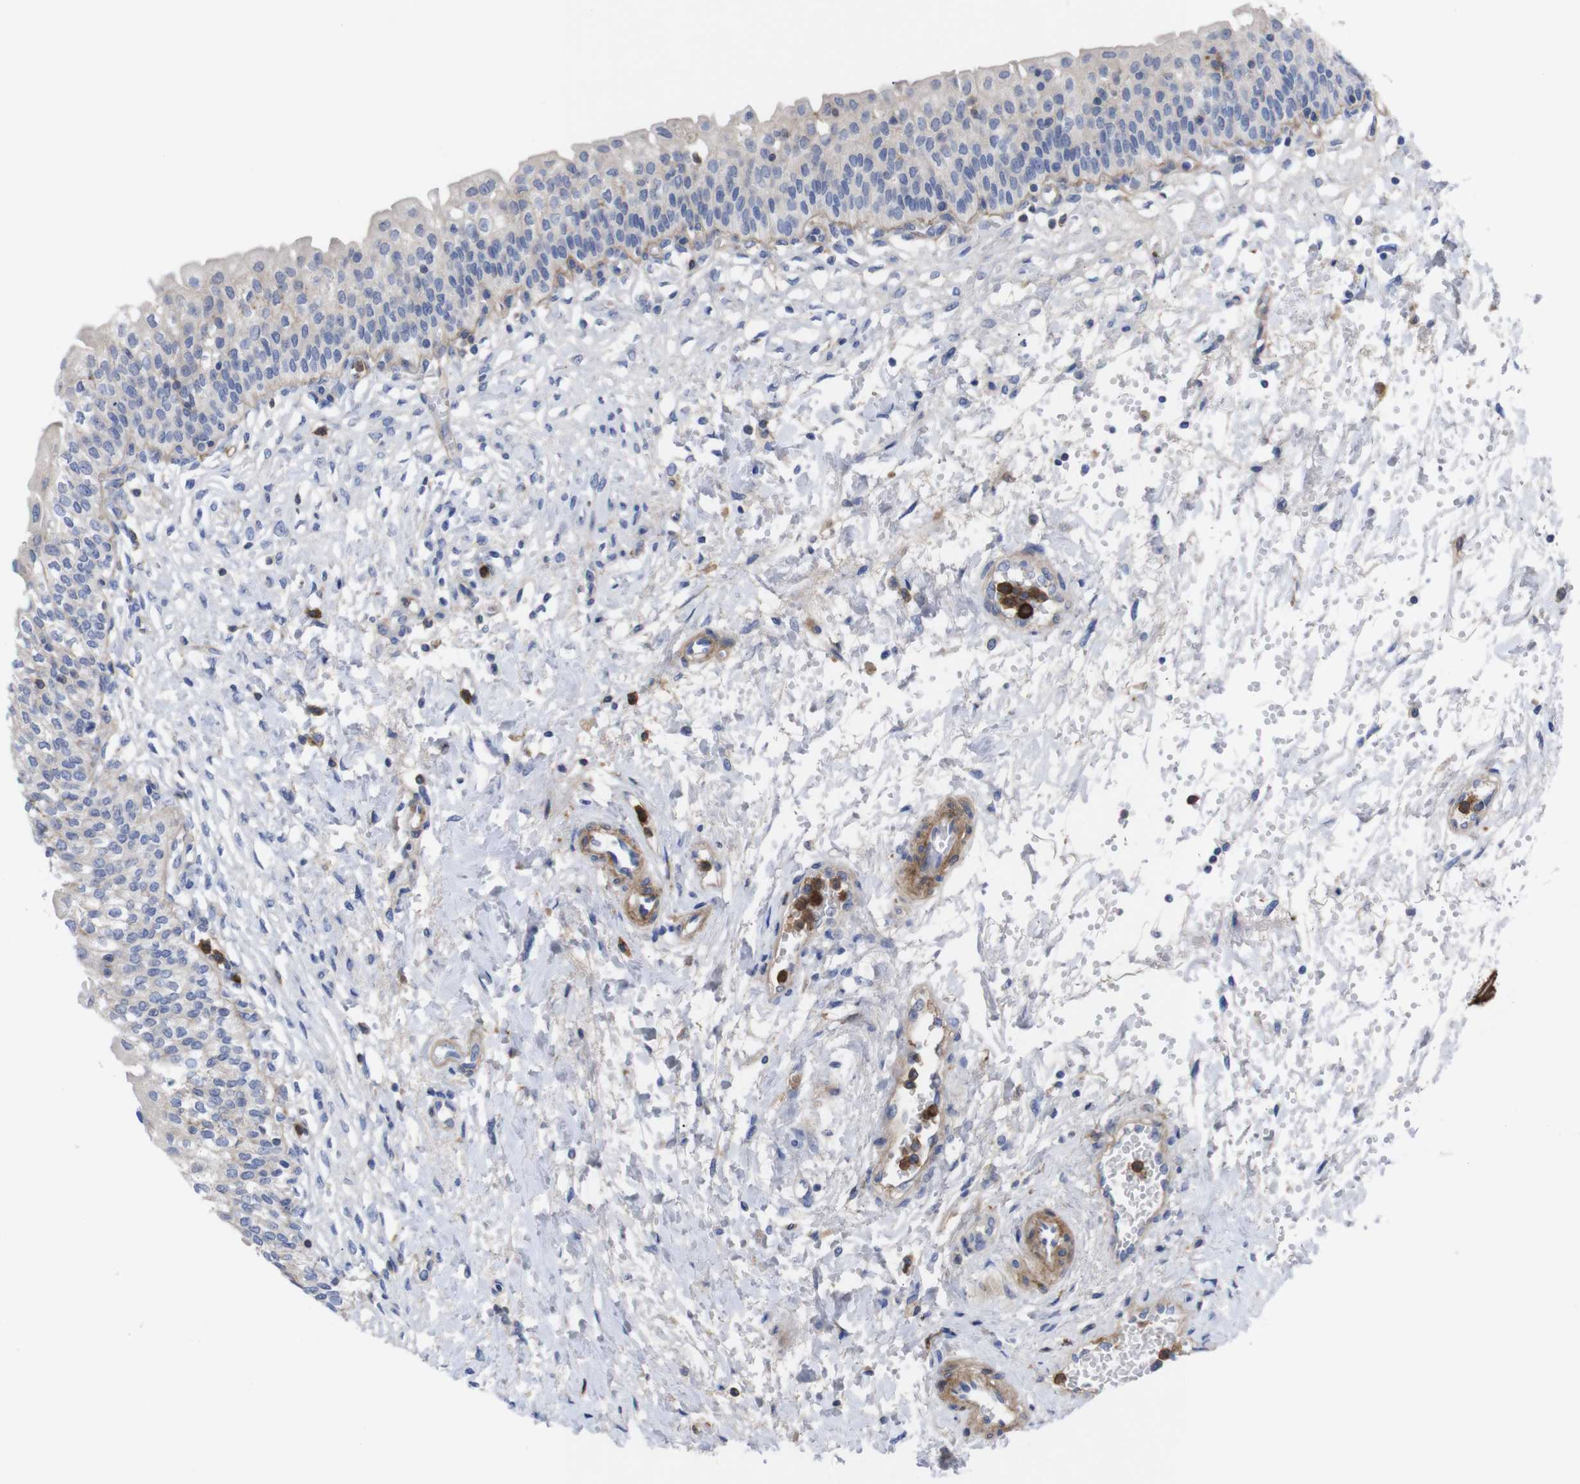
{"staining": {"intensity": "weak", "quantity": "<25%", "location": "cytoplasmic/membranous"}, "tissue": "urinary bladder", "cell_type": "Urothelial cells", "image_type": "normal", "snomed": [{"axis": "morphology", "description": "Normal tissue, NOS"}, {"axis": "topography", "description": "Urinary bladder"}], "caption": "Immunohistochemistry (IHC) of normal human urinary bladder reveals no expression in urothelial cells.", "gene": "C5AR1", "patient": {"sex": "male", "age": 55}}